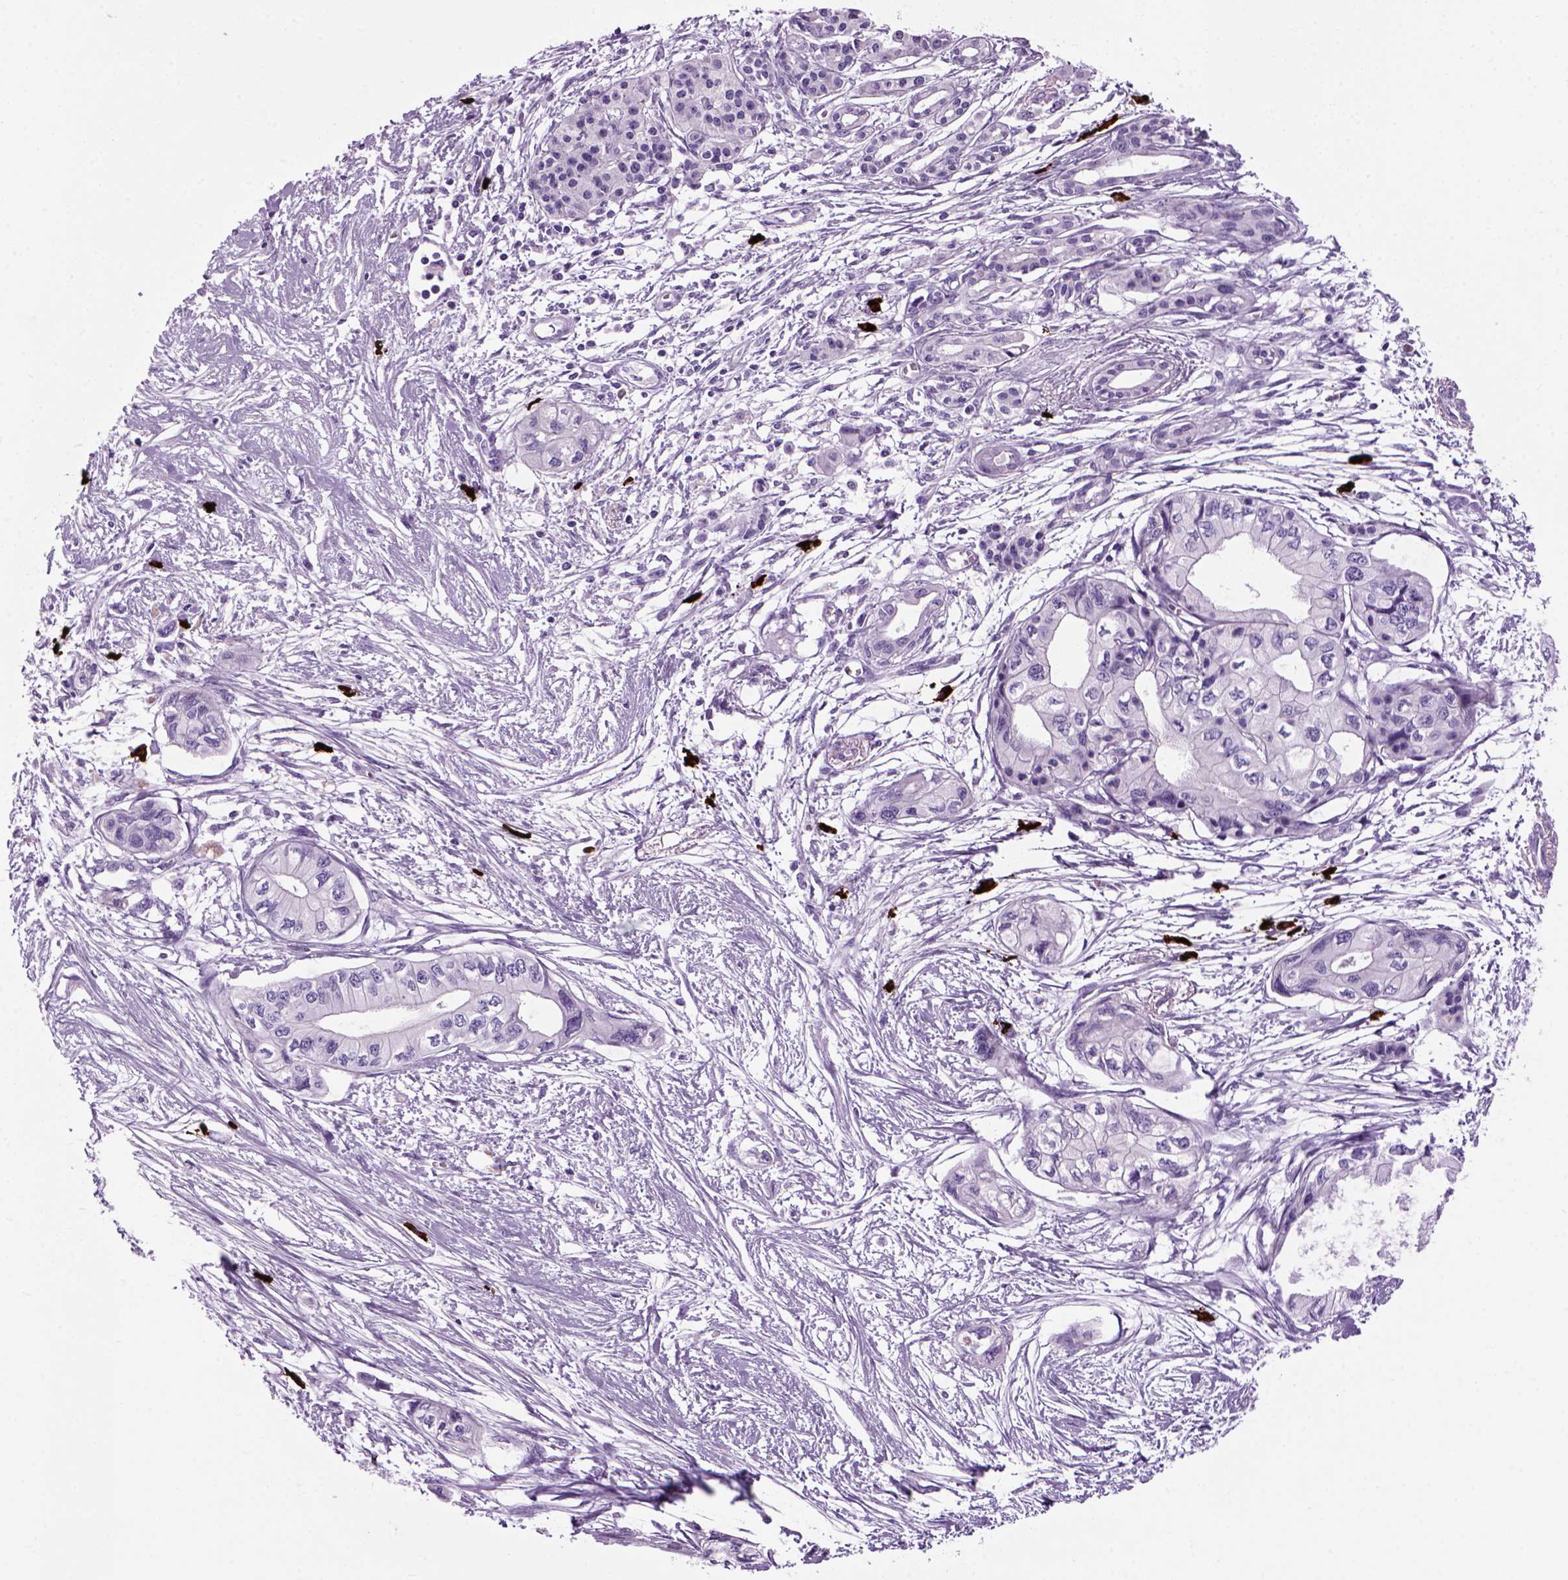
{"staining": {"intensity": "negative", "quantity": "none", "location": "none"}, "tissue": "pancreatic cancer", "cell_type": "Tumor cells", "image_type": "cancer", "snomed": [{"axis": "morphology", "description": "Adenocarcinoma, NOS"}, {"axis": "topography", "description": "Pancreas"}], "caption": "This is an immunohistochemistry histopathology image of human pancreatic cancer. There is no expression in tumor cells.", "gene": "MZB1", "patient": {"sex": "female", "age": 76}}